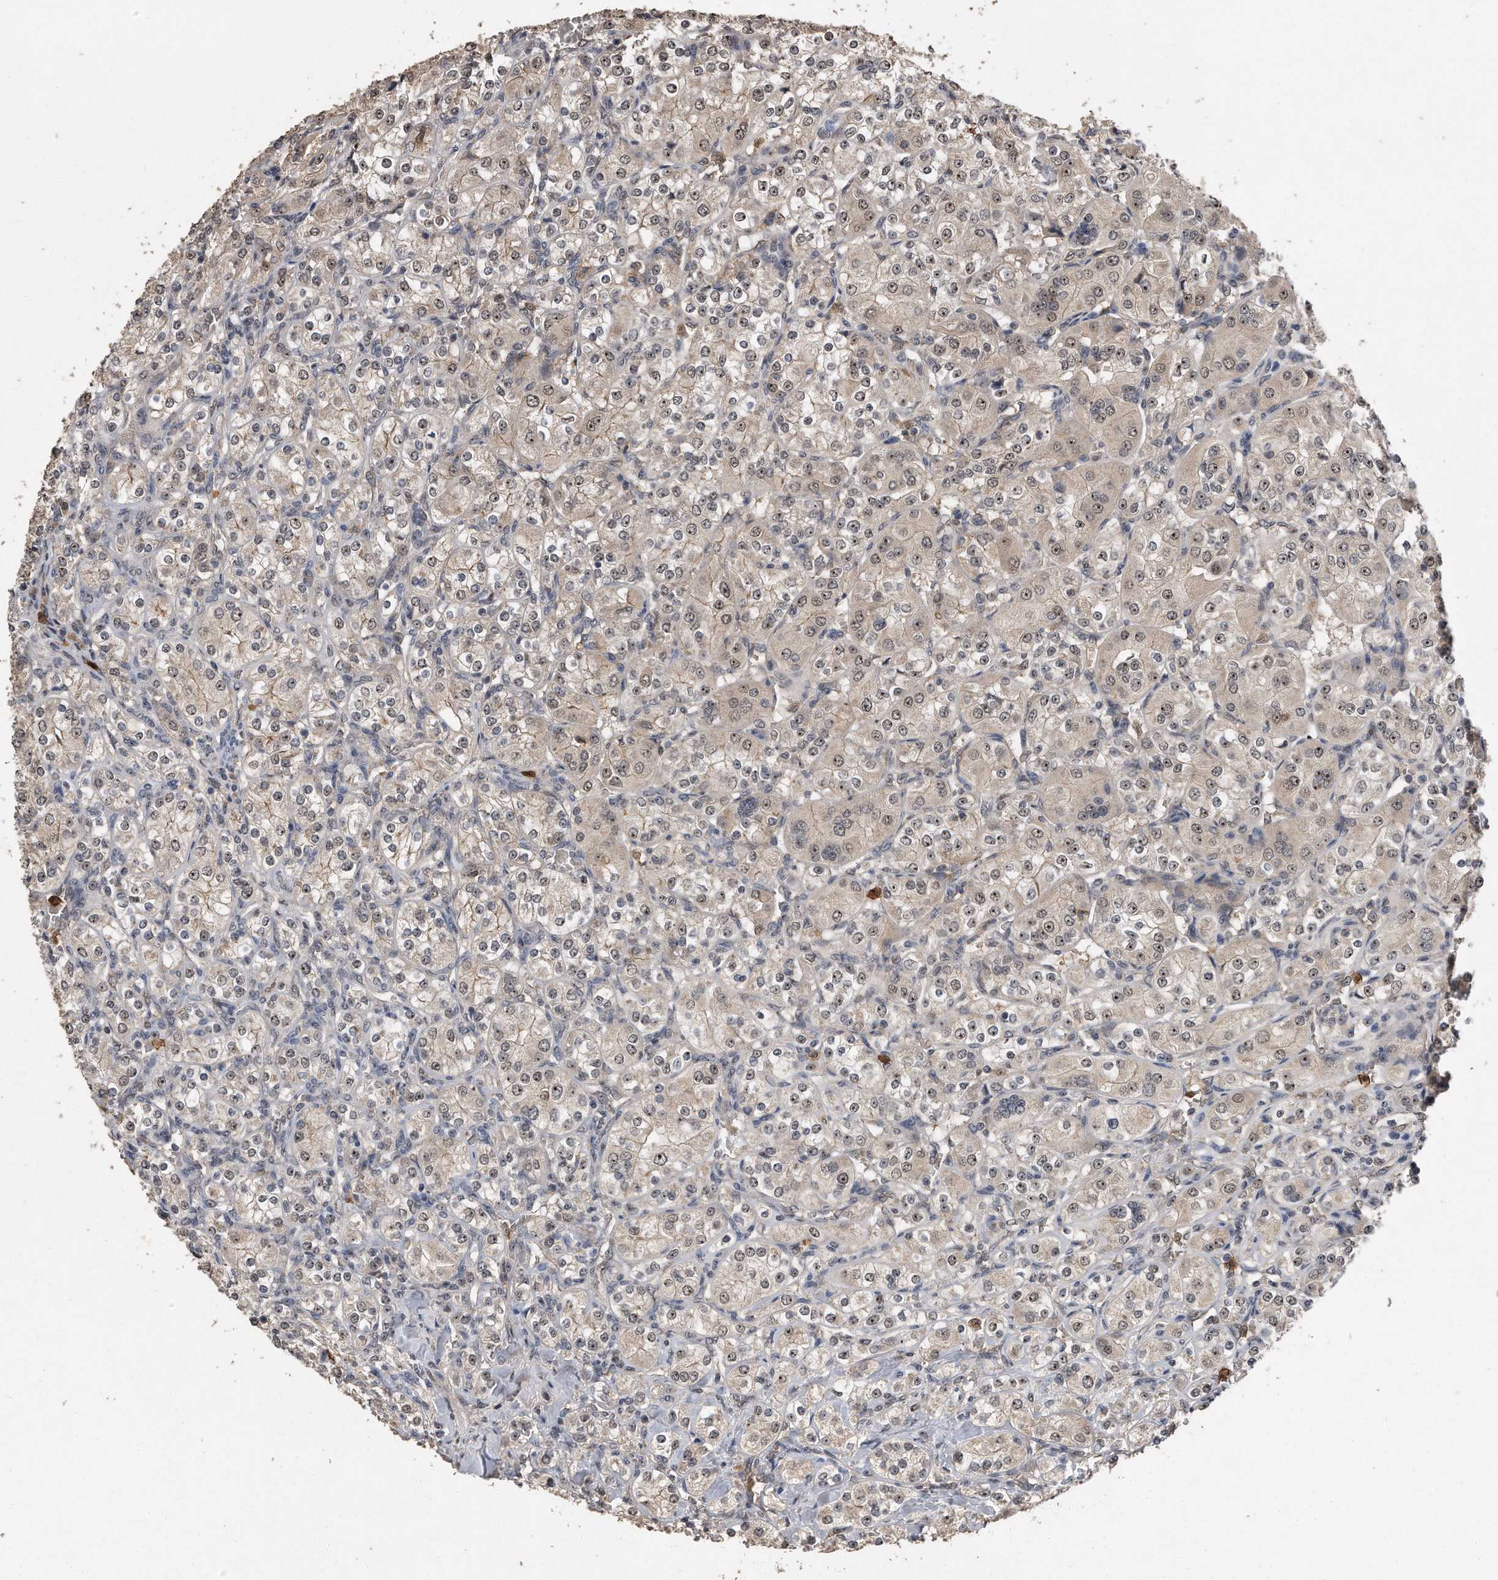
{"staining": {"intensity": "weak", "quantity": "25%-75%", "location": "nuclear"}, "tissue": "renal cancer", "cell_type": "Tumor cells", "image_type": "cancer", "snomed": [{"axis": "morphology", "description": "Adenocarcinoma, NOS"}, {"axis": "topography", "description": "Kidney"}], "caption": "A histopathology image of renal adenocarcinoma stained for a protein exhibits weak nuclear brown staining in tumor cells.", "gene": "PELO", "patient": {"sex": "male", "age": 77}}